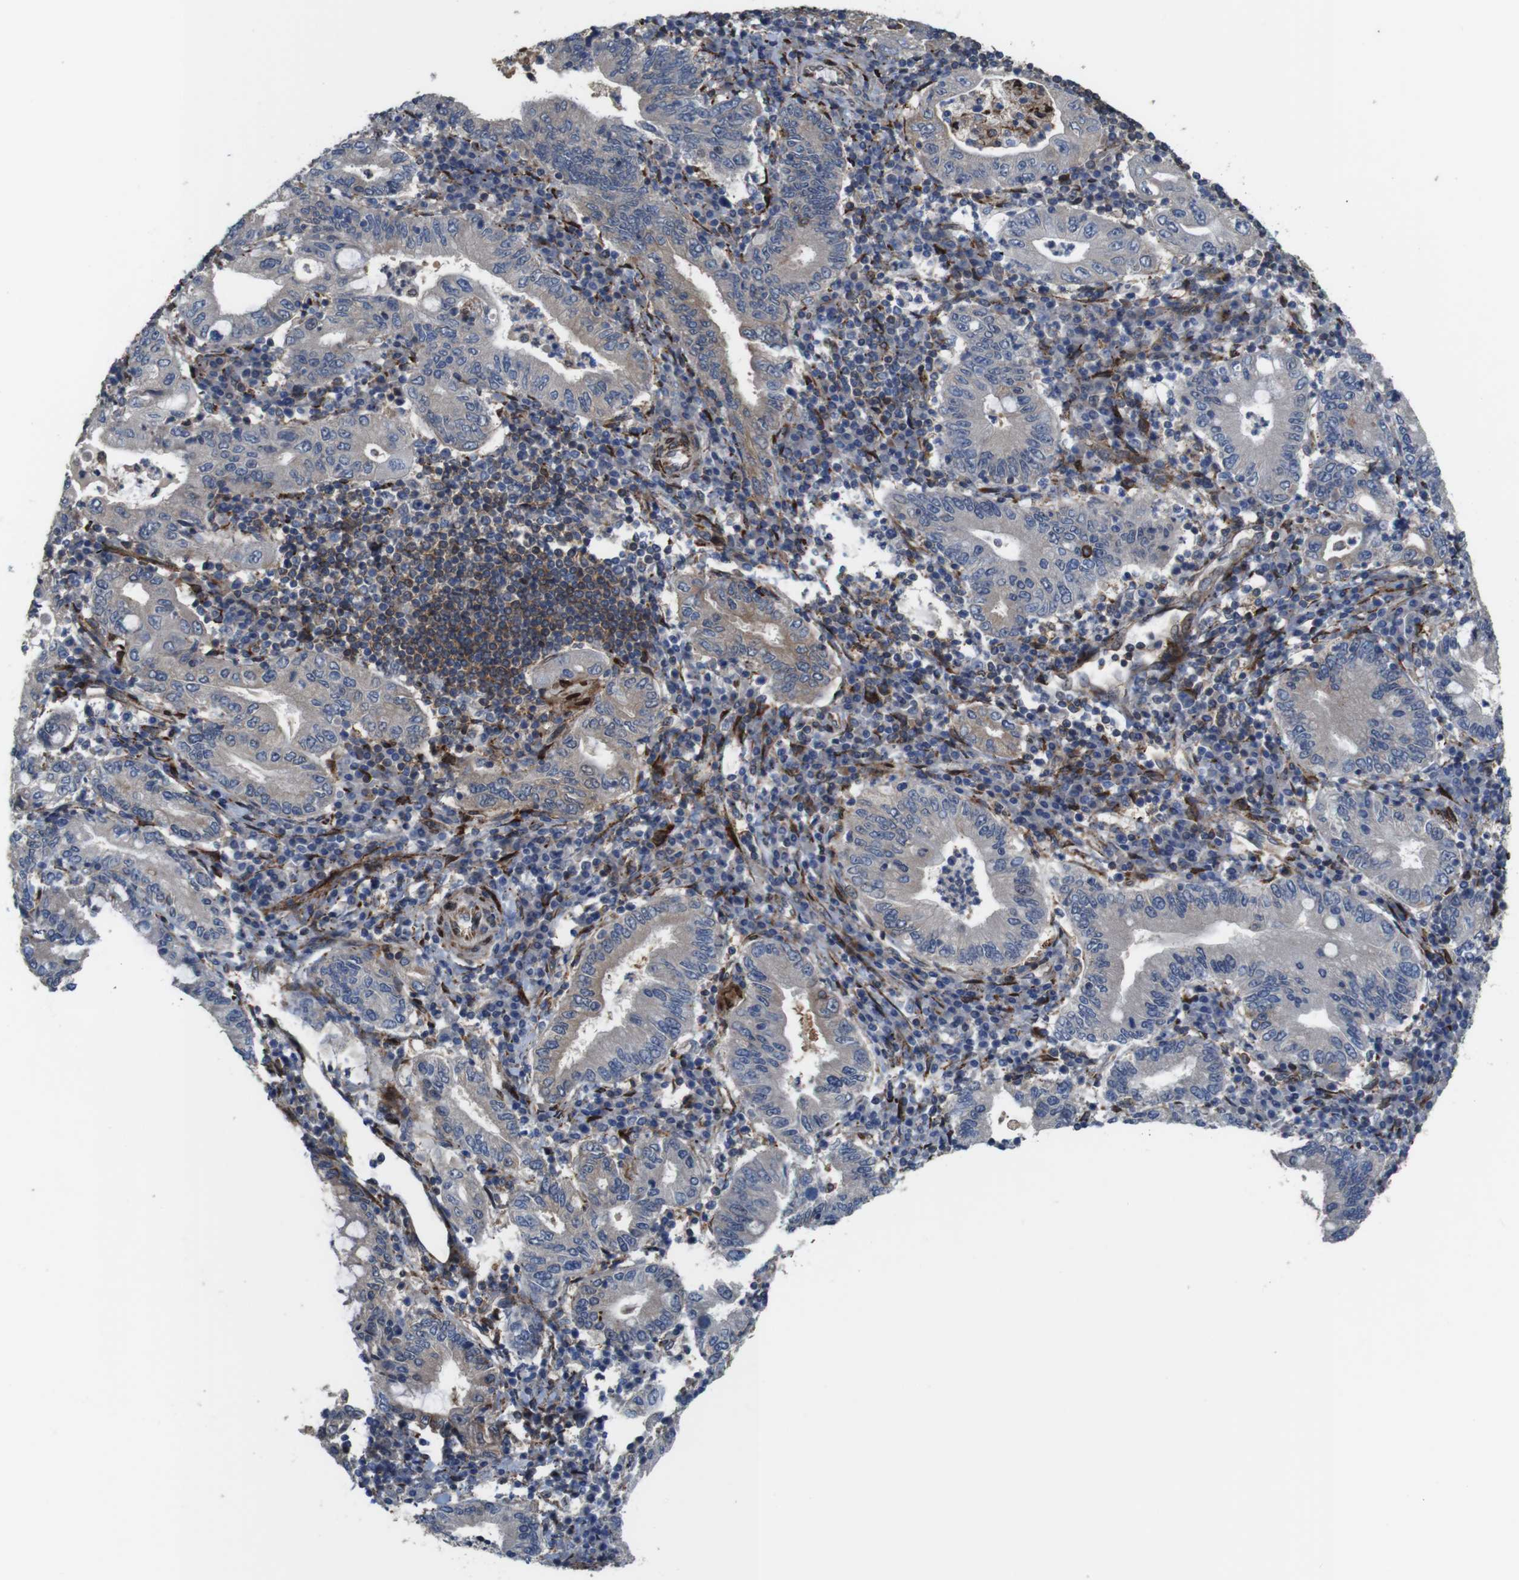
{"staining": {"intensity": "weak", "quantity": "<25%", "location": "cytoplasmic/membranous"}, "tissue": "stomach cancer", "cell_type": "Tumor cells", "image_type": "cancer", "snomed": [{"axis": "morphology", "description": "Normal tissue, NOS"}, {"axis": "morphology", "description": "Adenocarcinoma, NOS"}, {"axis": "topography", "description": "Esophagus"}, {"axis": "topography", "description": "Stomach, upper"}, {"axis": "topography", "description": "Peripheral nerve tissue"}], "caption": "High power microscopy histopathology image of an IHC histopathology image of stomach adenocarcinoma, revealing no significant staining in tumor cells.", "gene": "PCOLCE2", "patient": {"sex": "male", "age": 62}}